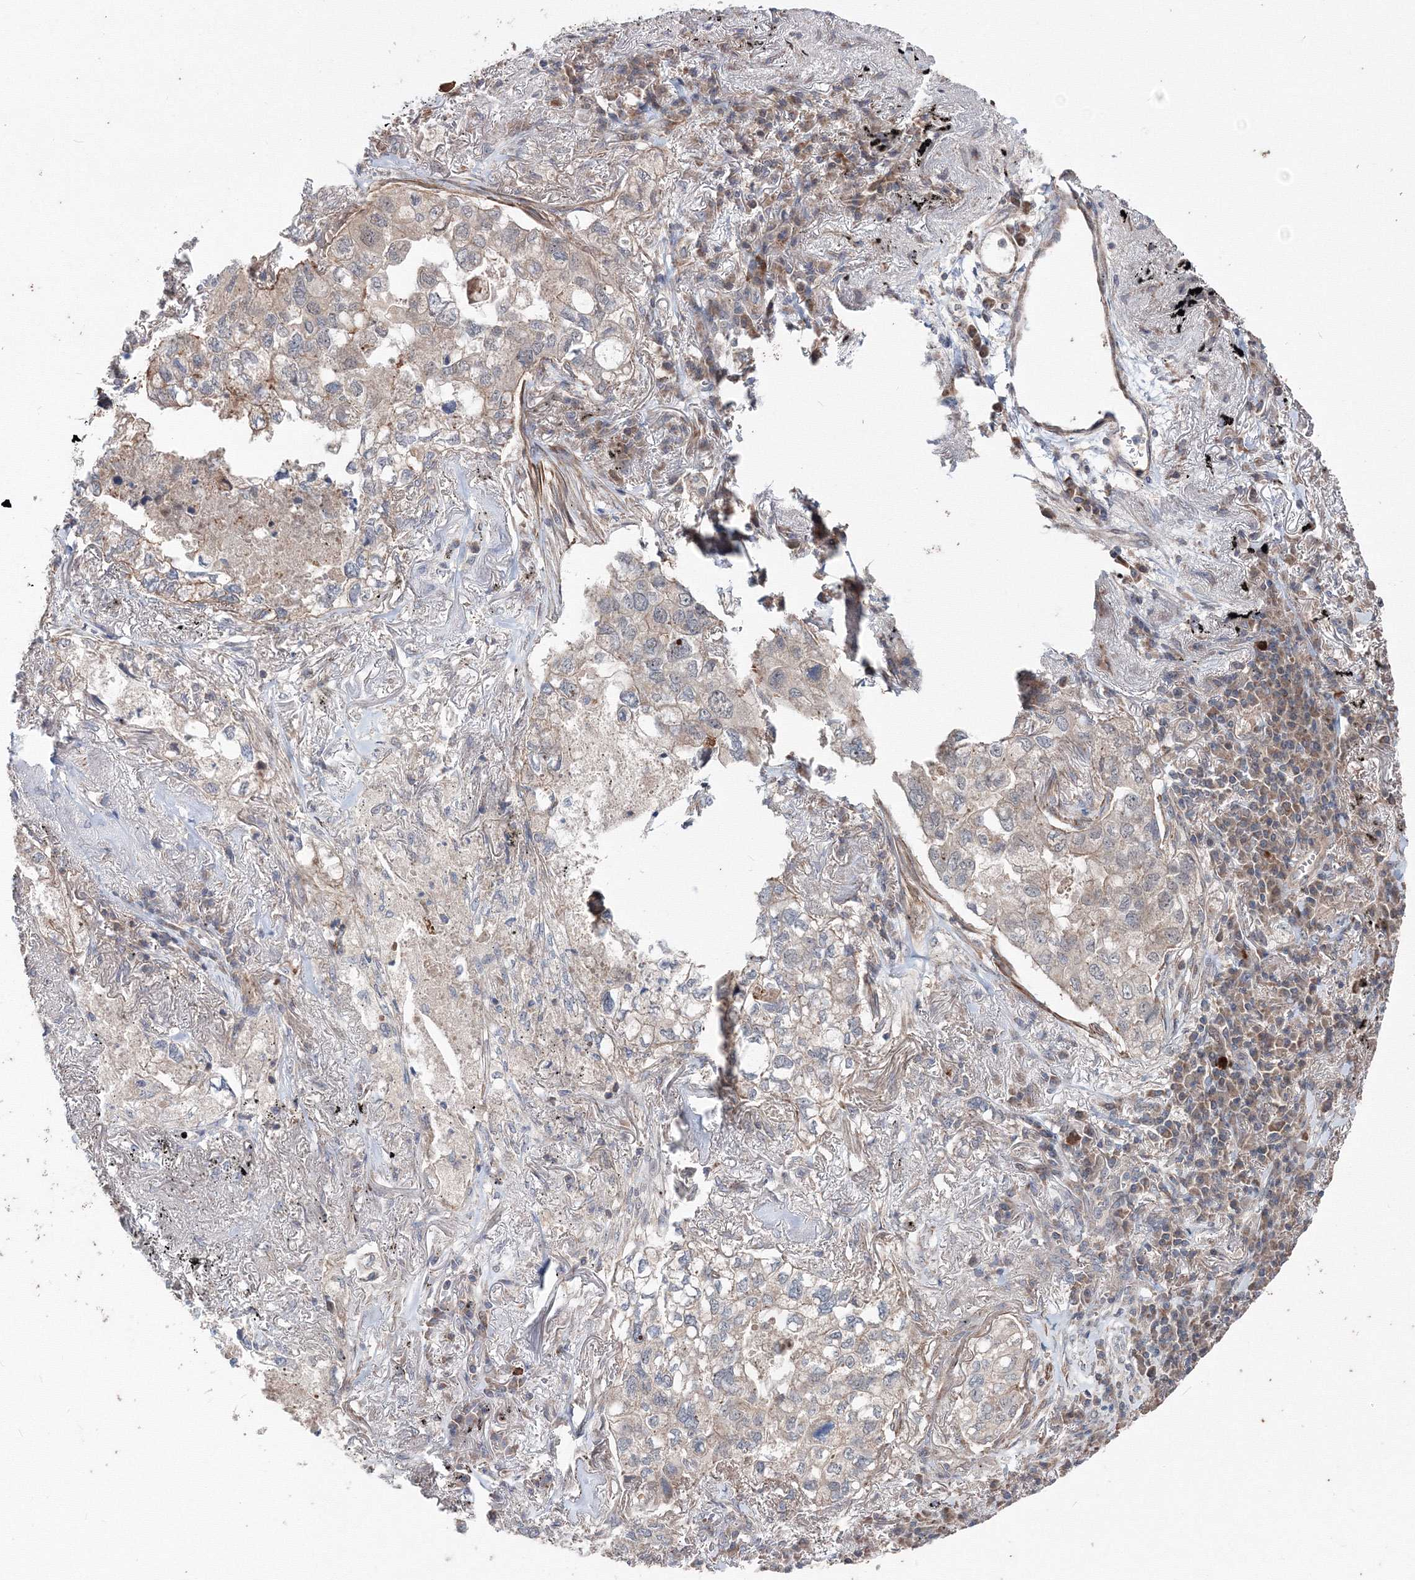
{"staining": {"intensity": "negative", "quantity": "none", "location": "none"}, "tissue": "lung cancer", "cell_type": "Tumor cells", "image_type": "cancer", "snomed": [{"axis": "morphology", "description": "Adenocarcinoma, NOS"}, {"axis": "topography", "description": "Lung"}], "caption": "Image shows no protein staining in tumor cells of lung cancer (adenocarcinoma) tissue.", "gene": "PPP2R2B", "patient": {"sex": "male", "age": 65}}